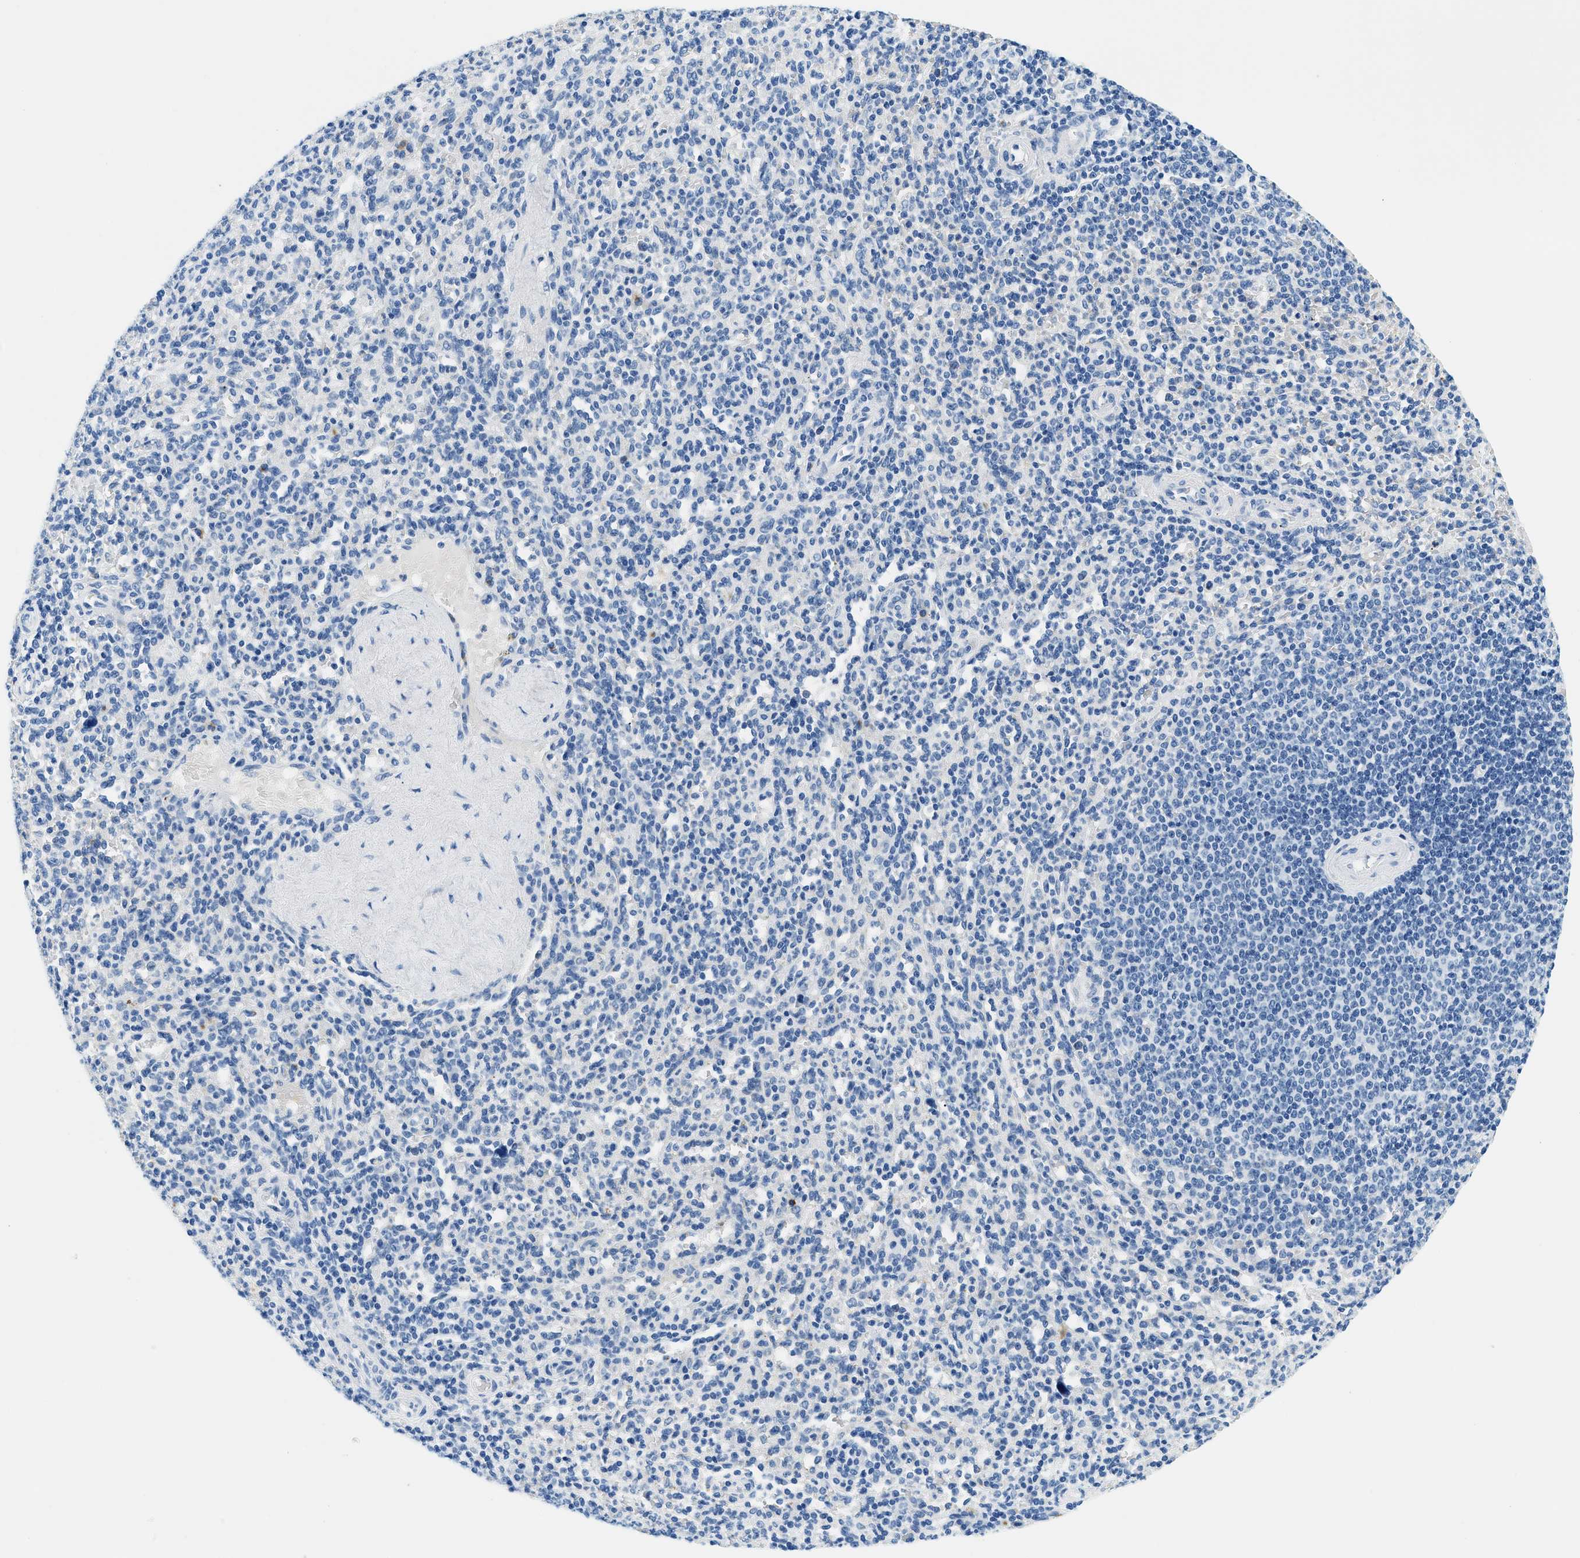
{"staining": {"intensity": "negative", "quantity": "none", "location": "none"}, "tissue": "spleen", "cell_type": "Cells in red pulp", "image_type": "normal", "snomed": [{"axis": "morphology", "description": "Normal tissue, NOS"}, {"axis": "topography", "description": "Spleen"}], "caption": "A high-resolution micrograph shows IHC staining of normal spleen, which exhibits no significant expression in cells in red pulp.", "gene": "STXBP2", "patient": {"sex": "male", "age": 36}}